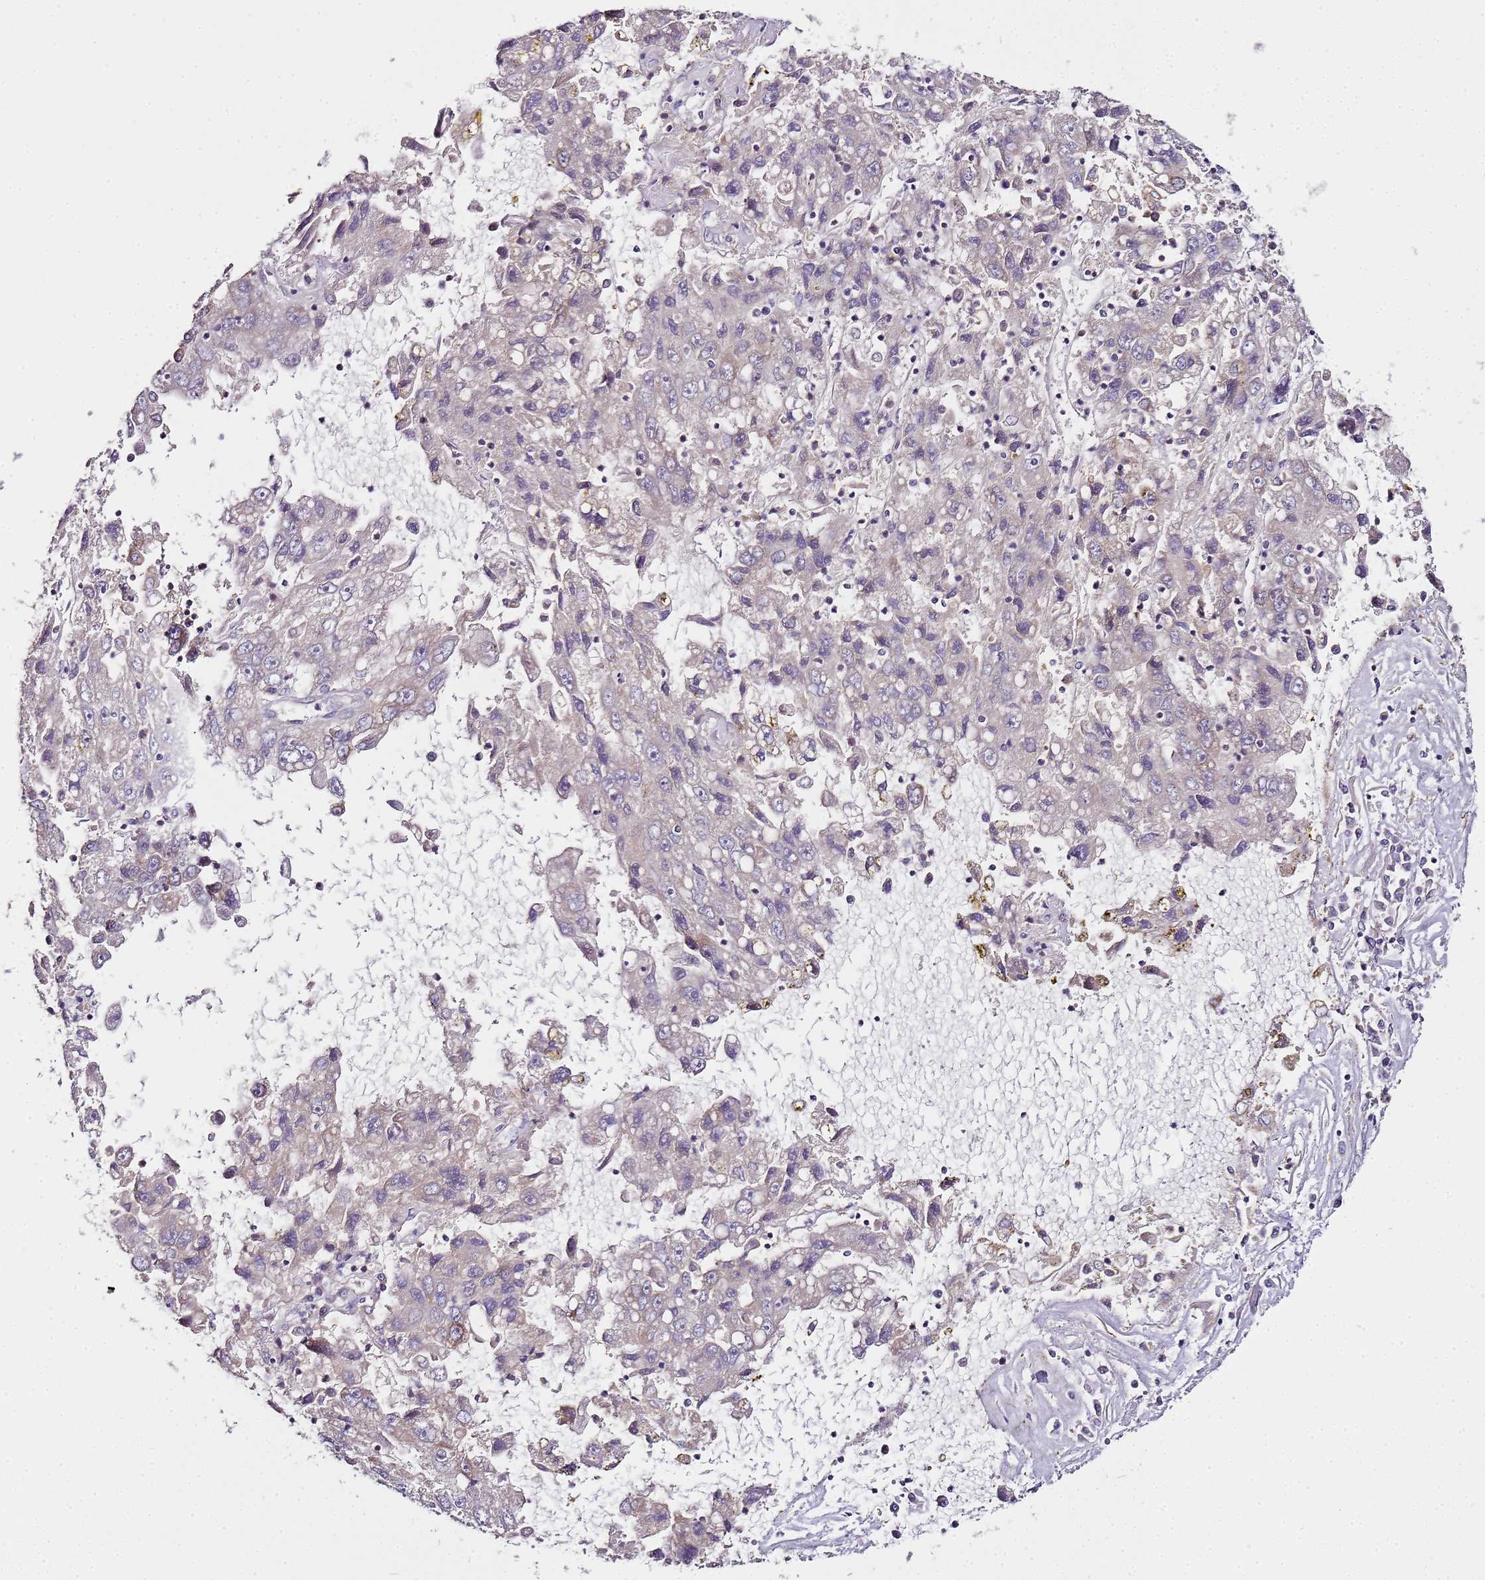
{"staining": {"intensity": "negative", "quantity": "none", "location": "none"}, "tissue": "liver cancer", "cell_type": "Tumor cells", "image_type": "cancer", "snomed": [{"axis": "morphology", "description": "Carcinoma, Hepatocellular, NOS"}, {"axis": "topography", "description": "Liver"}], "caption": "Histopathology image shows no protein expression in tumor cells of hepatocellular carcinoma (liver) tissue.", "gene": "MRPL49", "patient": {"sex": "male", "age": 49}}